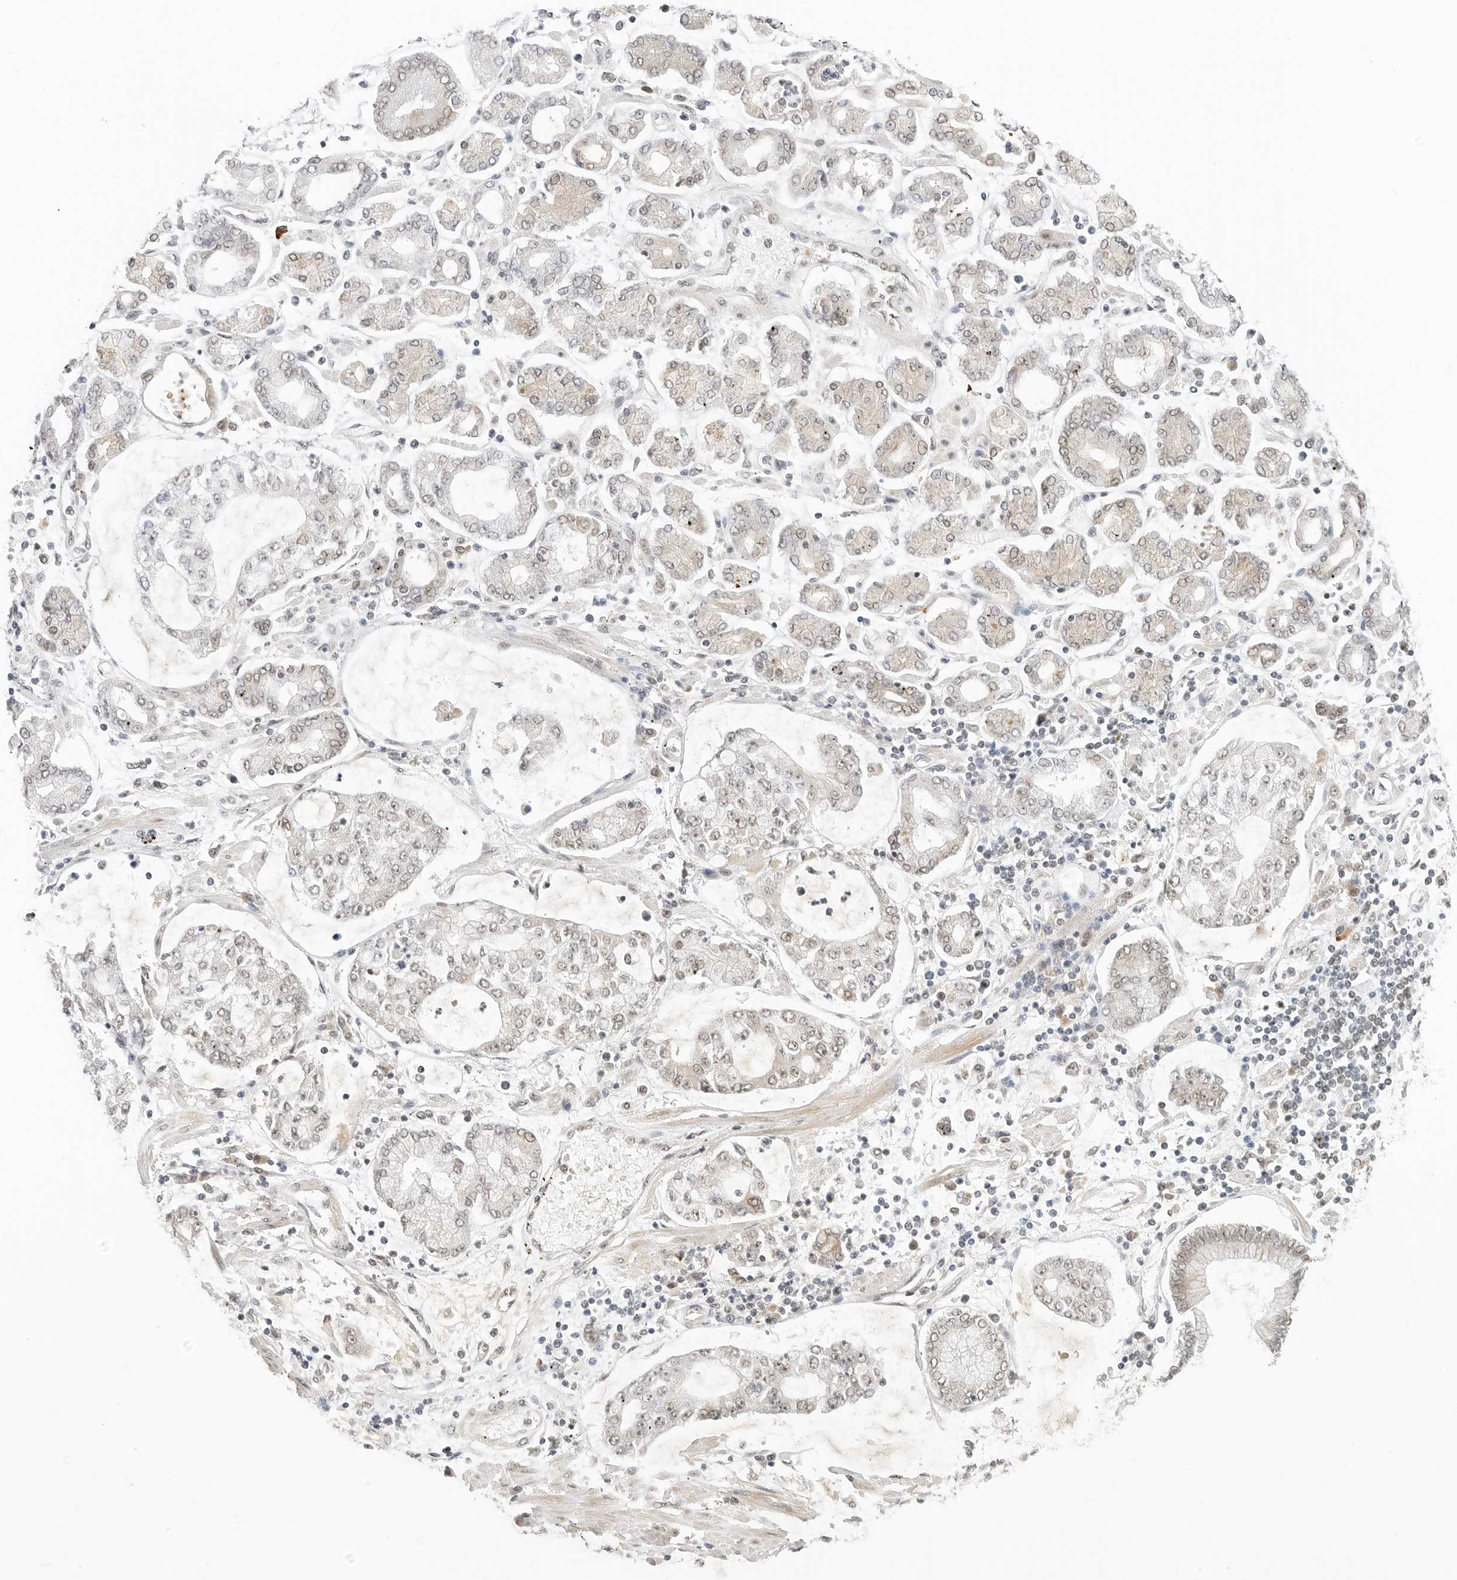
{"staining": {"intensity": "weak", "quantity": "<25%", "location": "nuclear"}, "tissue": "stomach cancer", "cell_type": "Tumor cells", "image_type": "cancer", "snomed": [{"axis": "morphology", "description": "Adenocarcinoma, NOS"}, {"axis": "topography", "description": "Stomach"}], "caption": "This is an immunohistochemistry (IHC) micrograph of adenocarcinoma (stomach). There is no positivity in tumor cells.", "gene": "NEO1", "patient": {"sex": "male", "age": 76}}